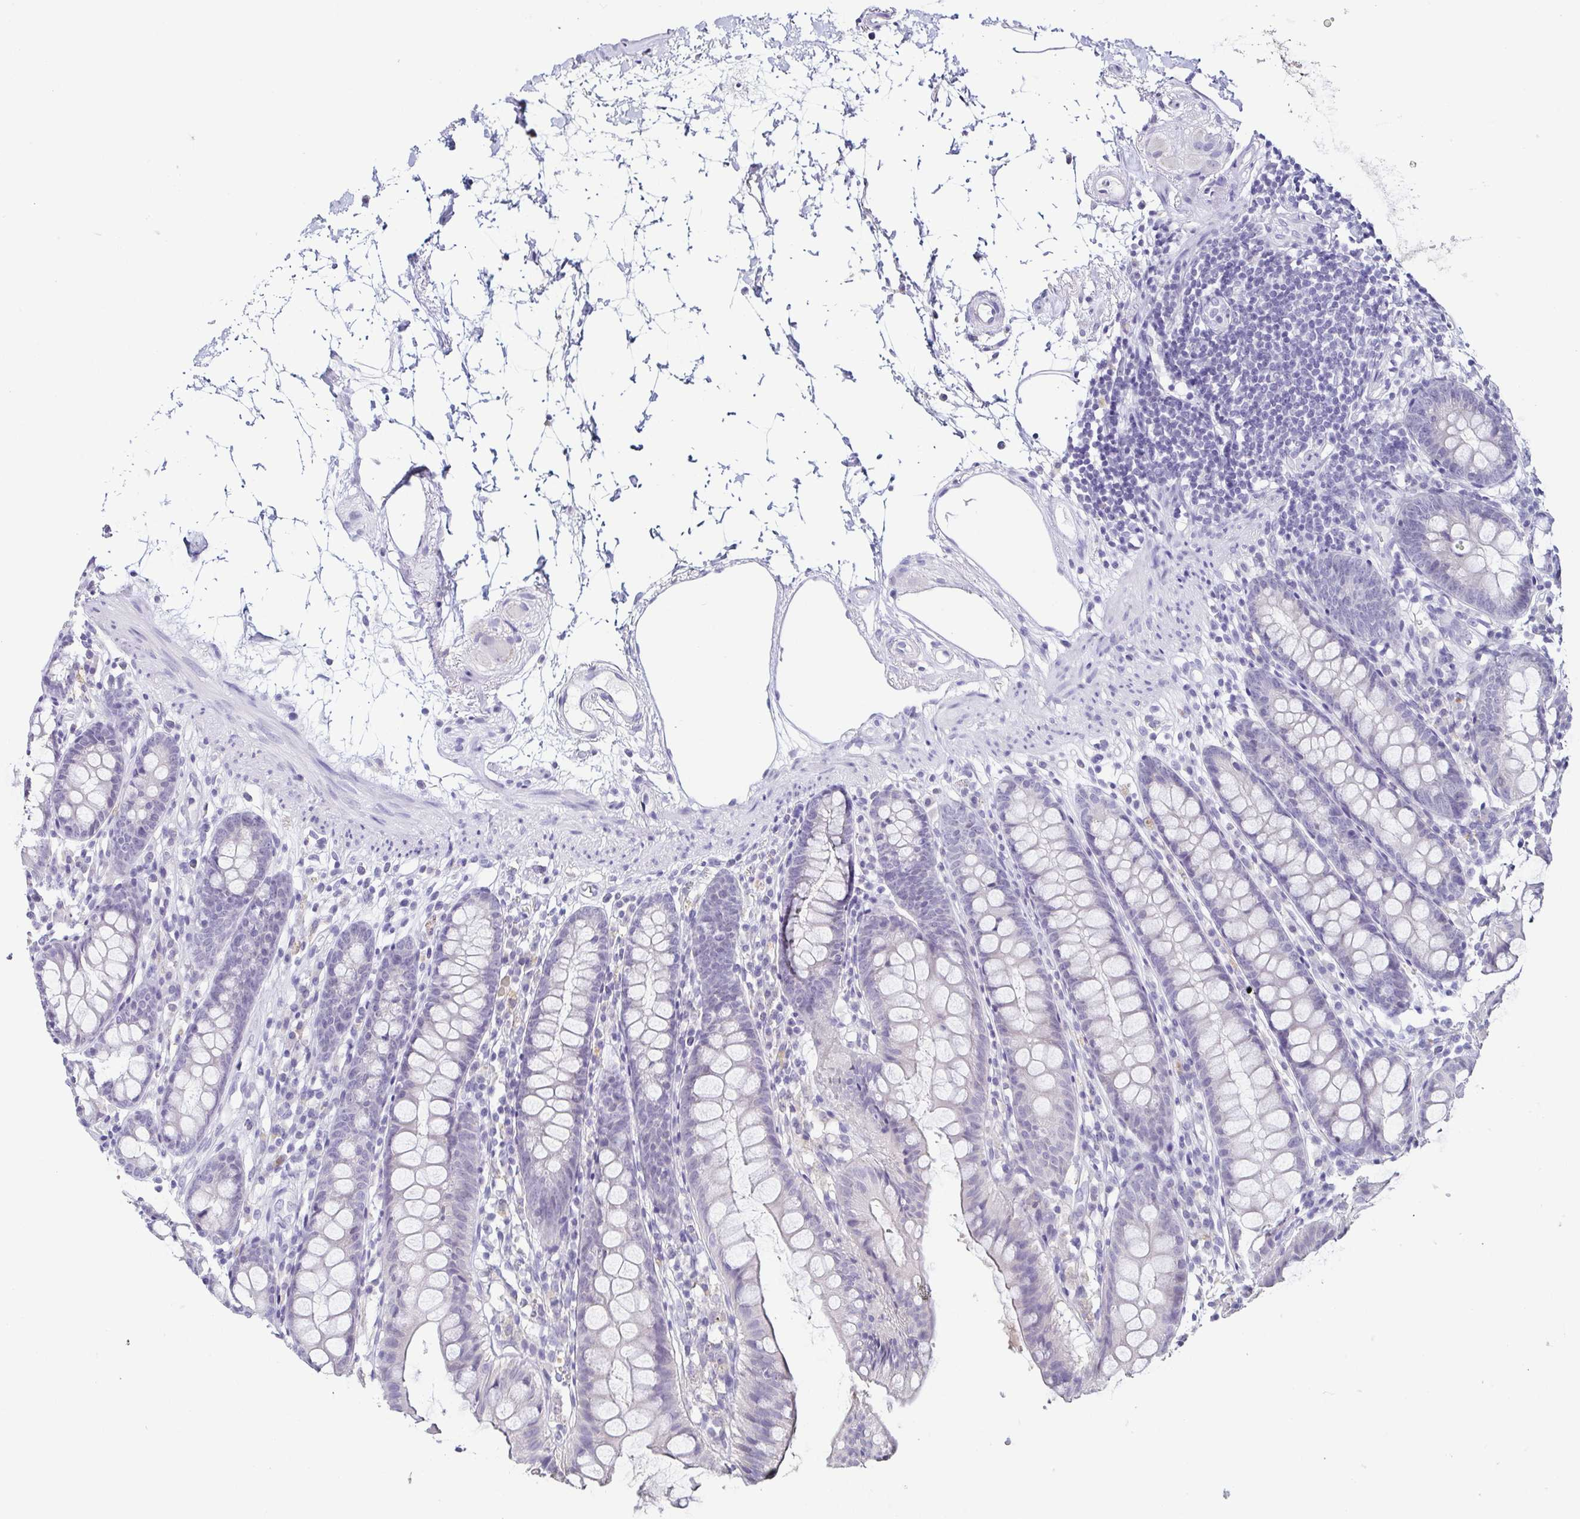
{"staining": {"intensity": "negative", "quantity": "none", "location": "none"}, "tissue": "colon", "cell_type": "Endothelial cells", "image_type": "normal", "snomed": [{"axis": "morphology", "description": "Normal tissue, NOS"}, {"axis": "topography", "description": "Colon"}], "caption": "Immunohistochemical staining of benign colon demonstrates no significant staining in endothelial cells. Nuclei are stained in blue.", "gene": "TP73", "patient": {"sex": "female", "age": 84}}